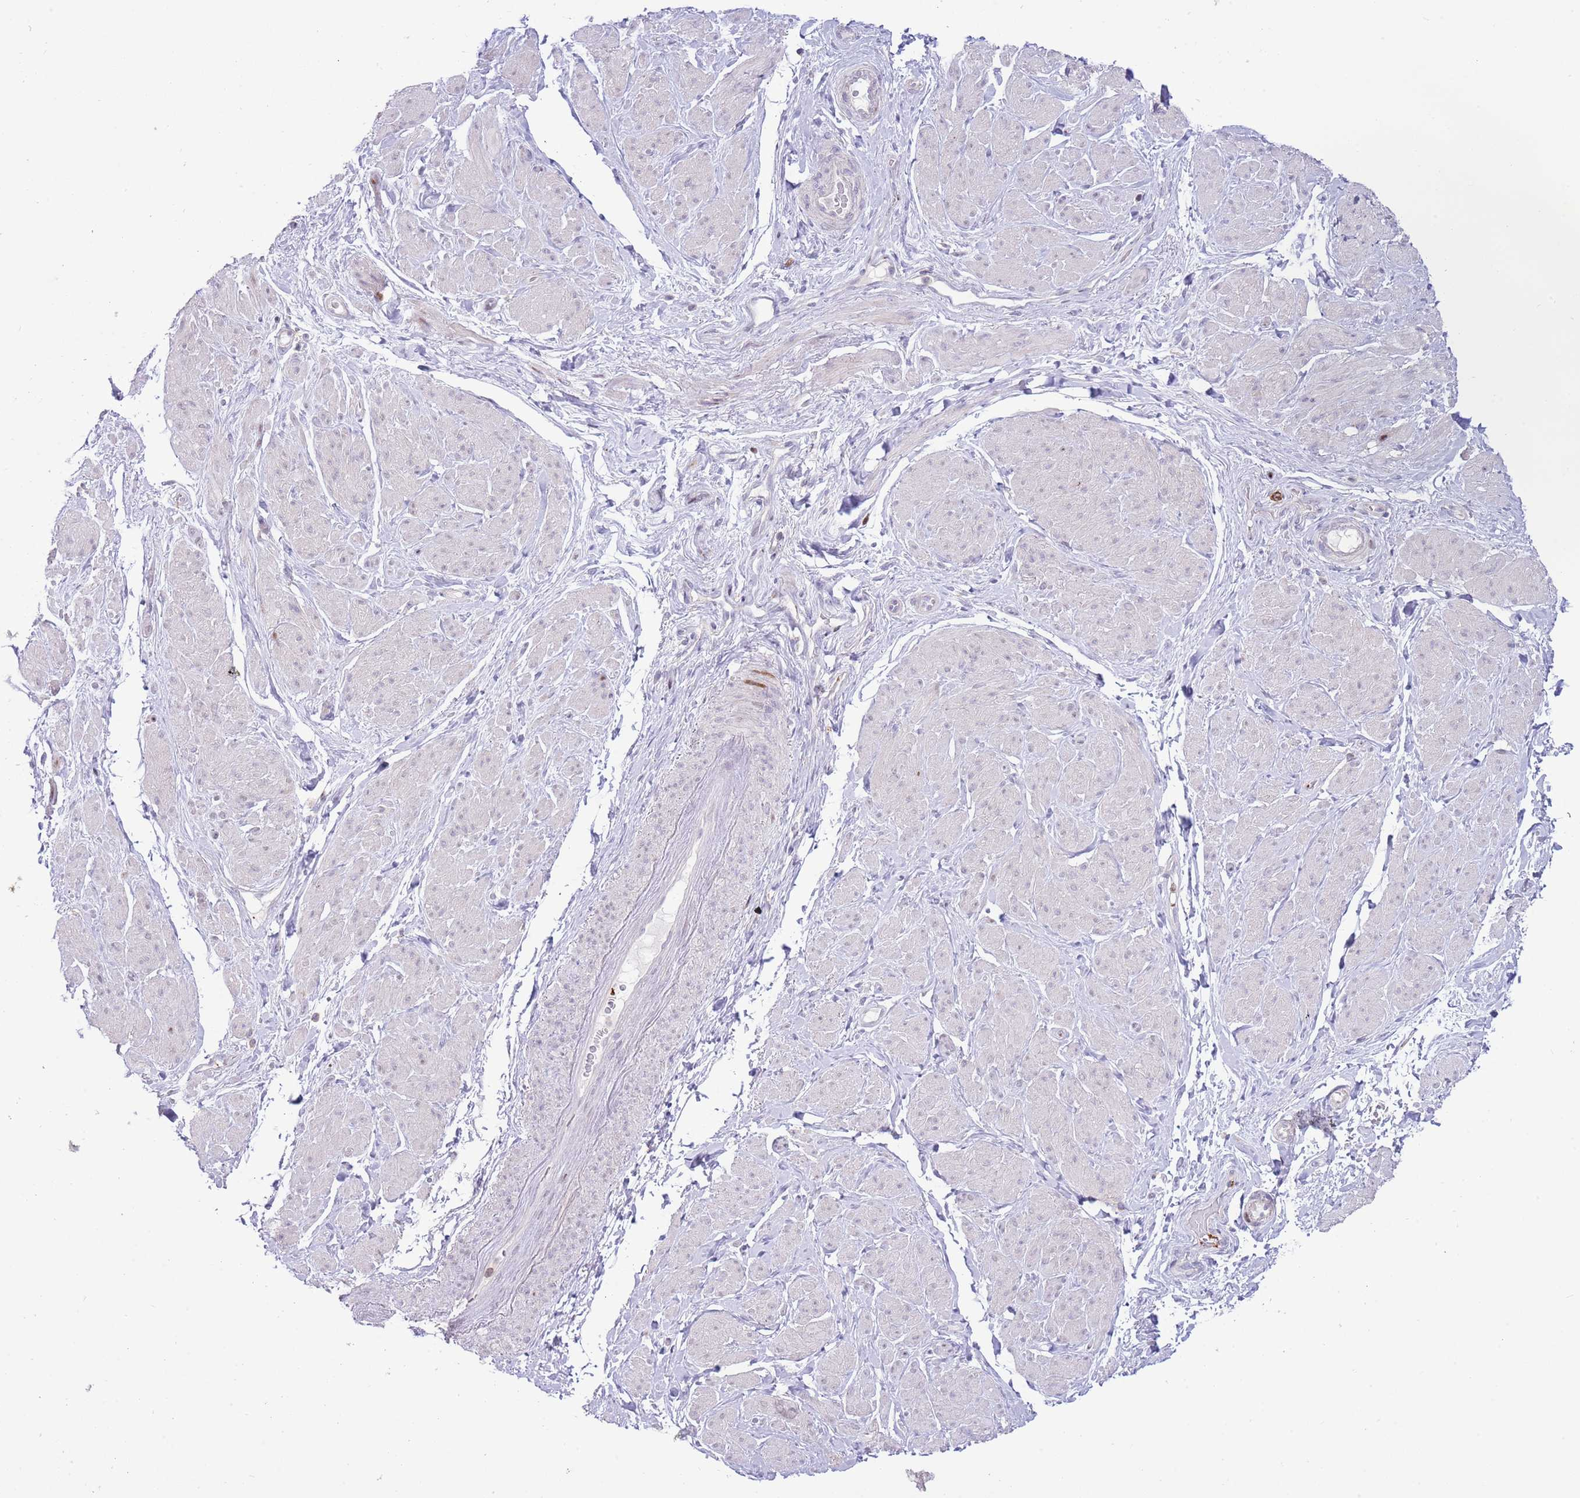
{"staining": {"intensity": "negative", "quantity": "none", "location": "none"}, "tissue": "smooth muscle", "cell_type": "Smooth muscle cells", "image_type": "normal", "snomed": [{"axis": "morphology", "description": "Normal tissue, NOS"}, {"axis": "topography", "description": "Smooth muscle"}, {"axis": "topography", "description": "Peripheral nerve tissue"}], "caption": "The micrograph exhibits no significant expression in smooth muscle cells of smooth muscle.", "gene": "ANO8", "patient": {"sex": "male", "age": 69}}